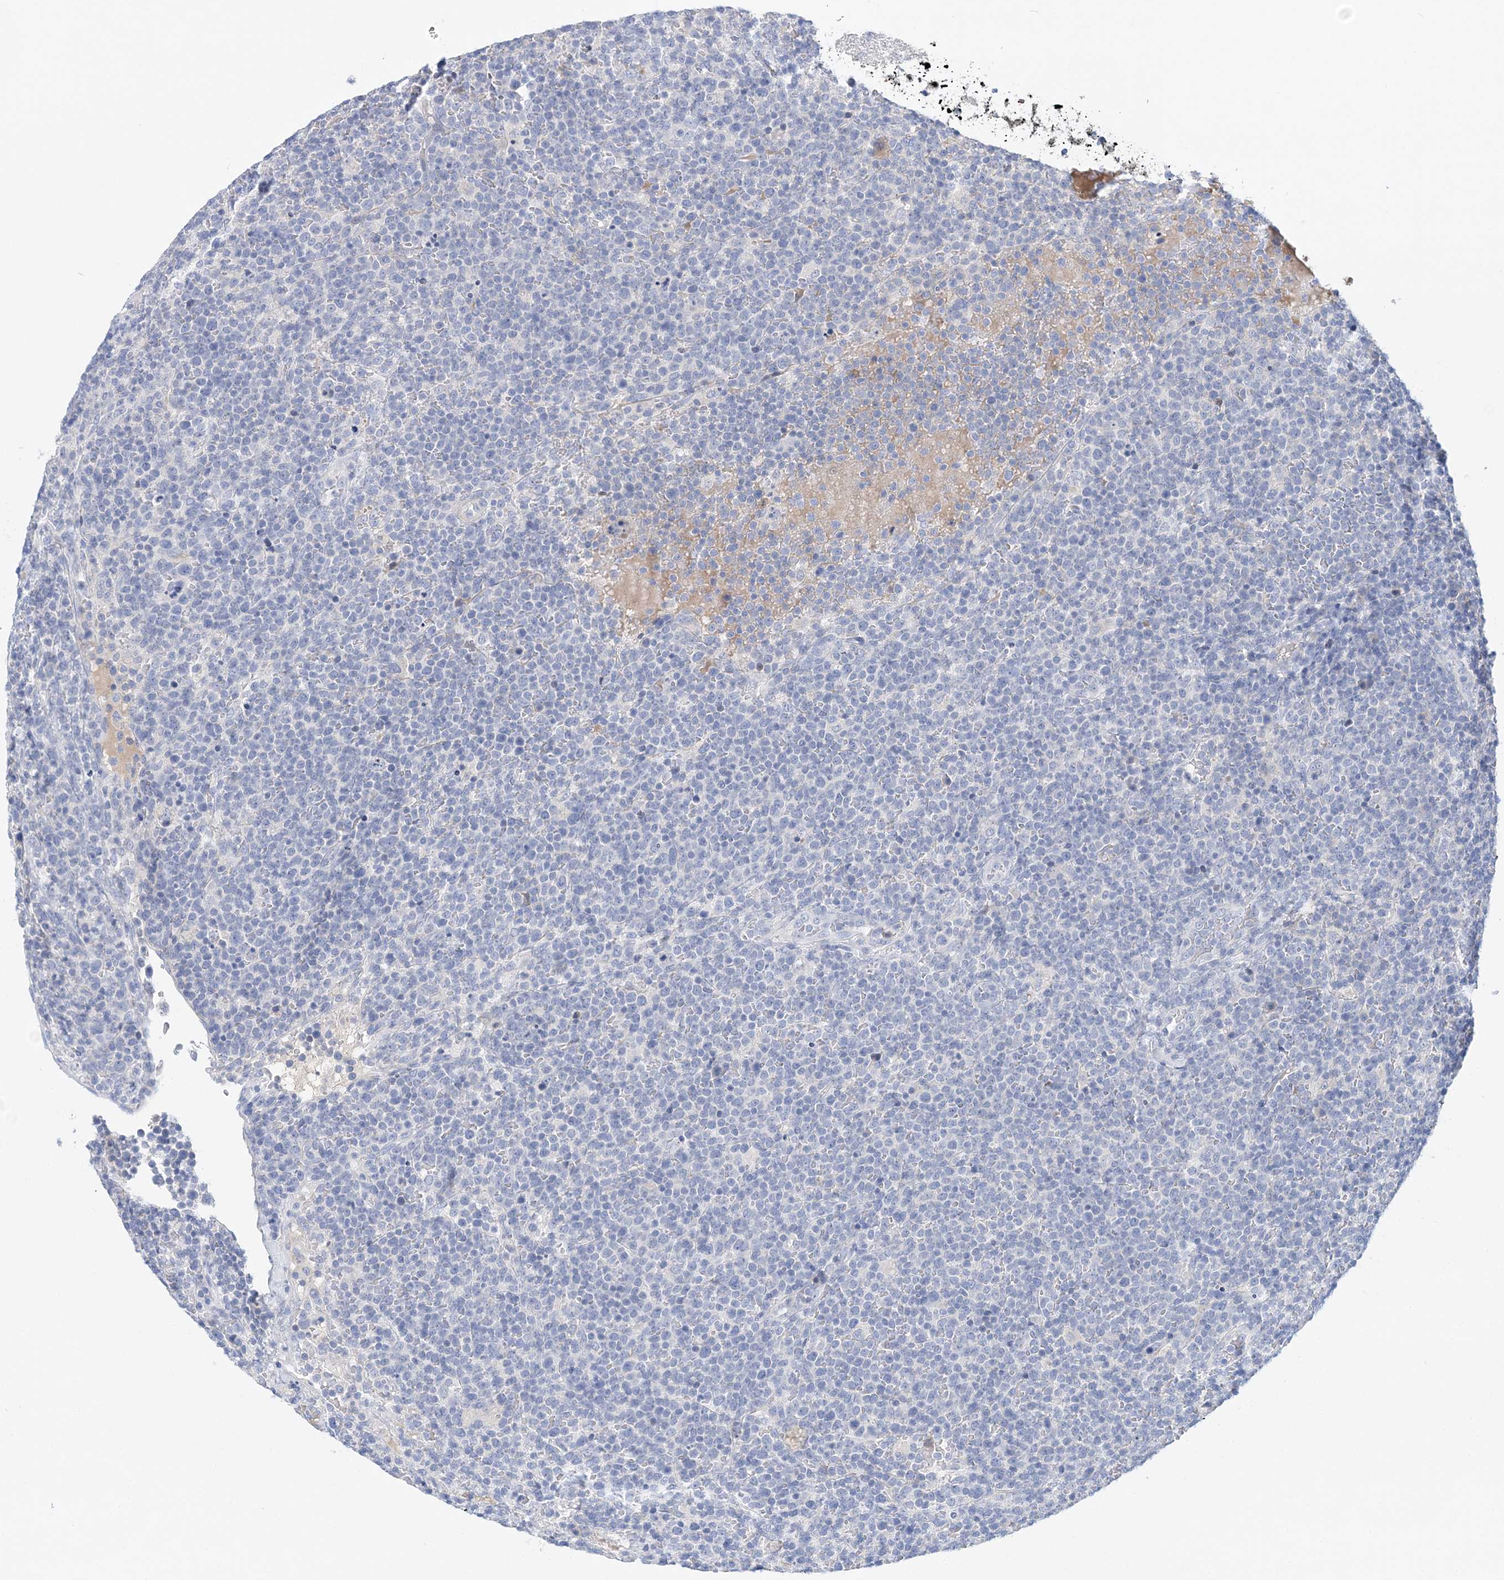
{"staining": {"intensity": "negative", "quantity": "none", "location": "none"}, "tissue": "lymphoma", "cell_type": "Tumor cells", "image_type": "cancer", "snomed": [{"axis": "morphology", "description": "Malignant lymphoma, non-Hodgkin's type, High grade"}, {"axis": "topography", "description": "Lymph node"}], "caption": "Tumor cells are negative for brown protein staining in lymphoma.", "gene": "LRRIQ4", "patient": {"sex": "male", "age": 61}}